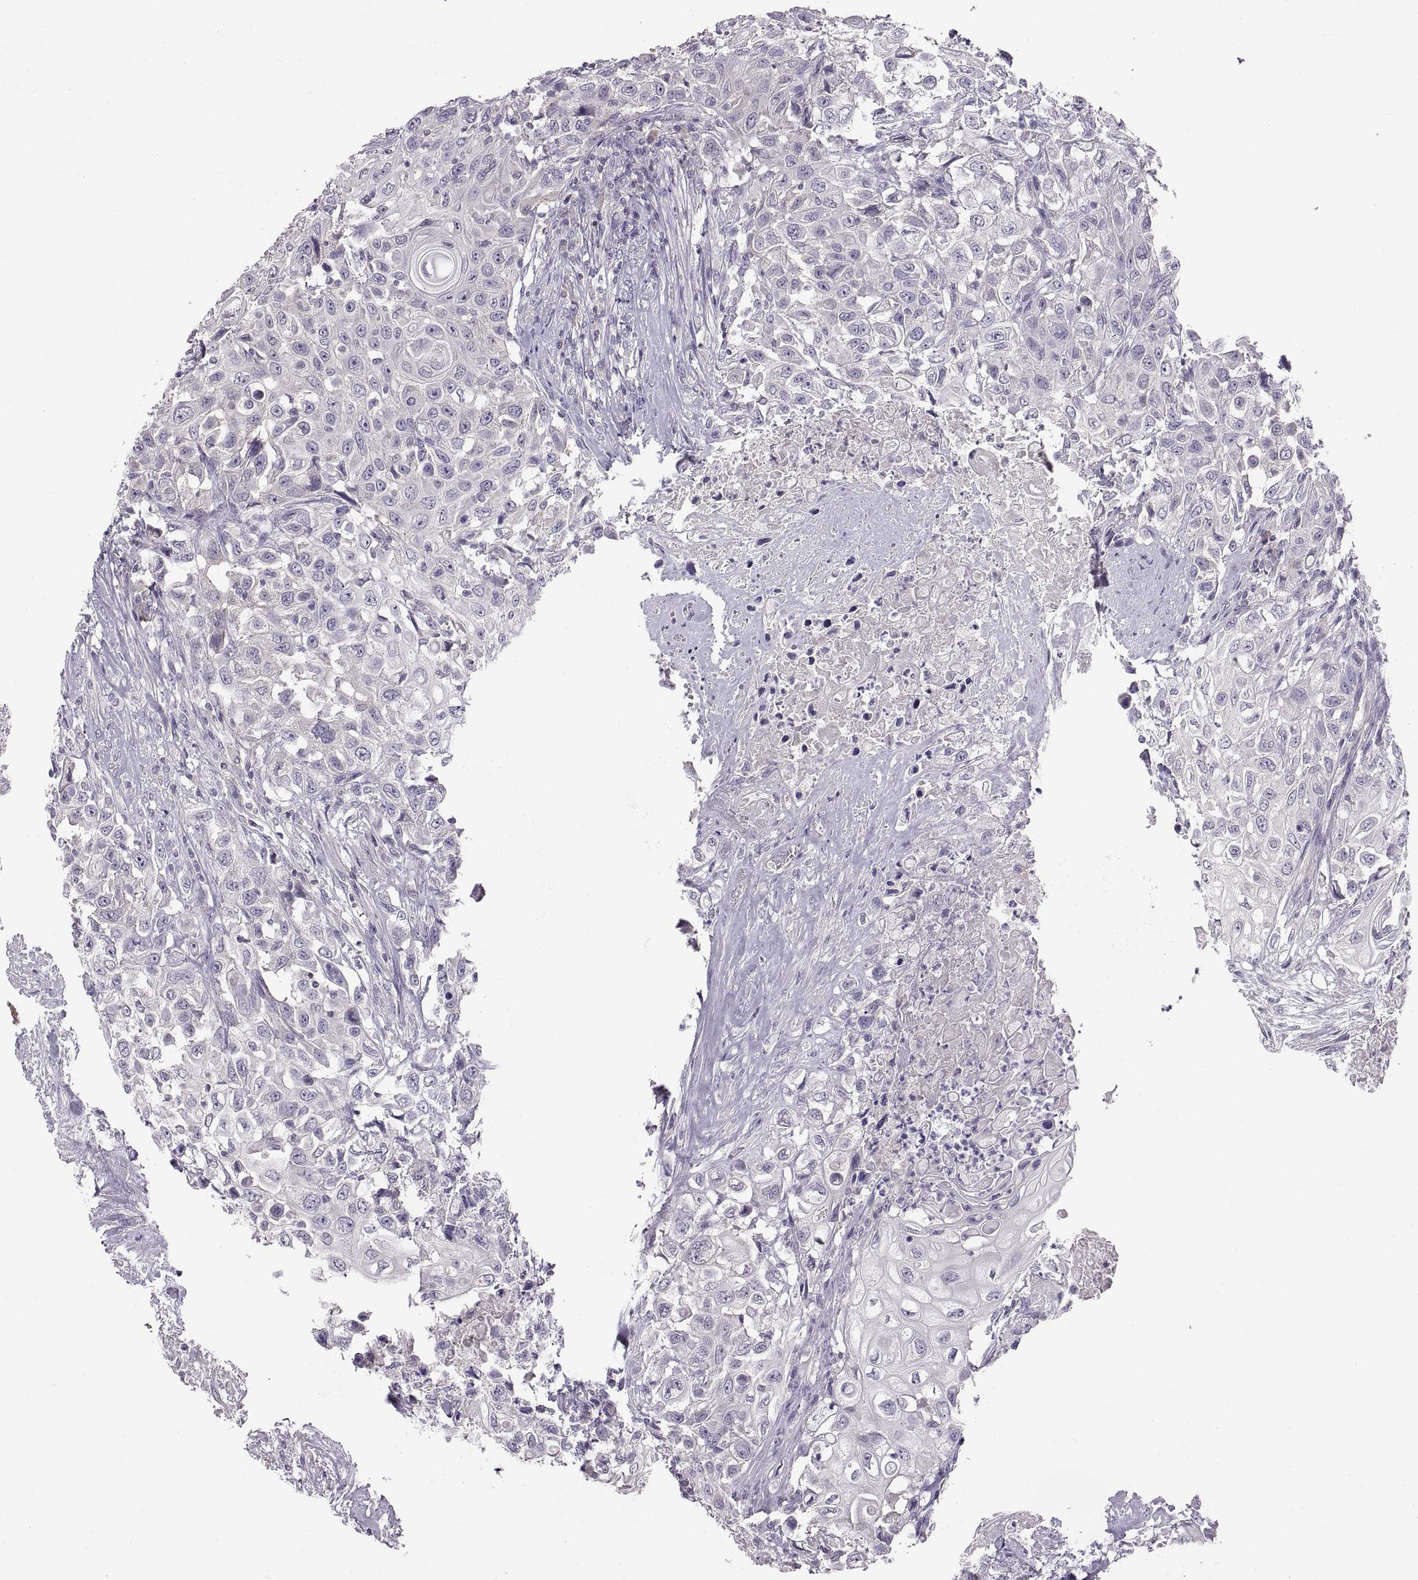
{"staining": {"intensity": "negative", "quantity": "none", "location": "none"}, "tissue": "urothelial cancer", "cell_type": "Tumor cells", "image_type": "cancer", "snomed": [{"axis": "morphology", "description": "Urothelial carcinoma, High grade"}, {"axis": "topography", "description": "Urinary bladder"}], "caption": "Immunohistochemistry (IHC) of human high-grade urothelial carcinoma exhibits no positivity in tumor cells. (Stains: DAB immunohistochemistry with hematoxylin counter stain, Microscopy: brightfield microscopy at high magnification).", "gene": "WFDC8", "patient": {"sex": "female", "age": 56}}